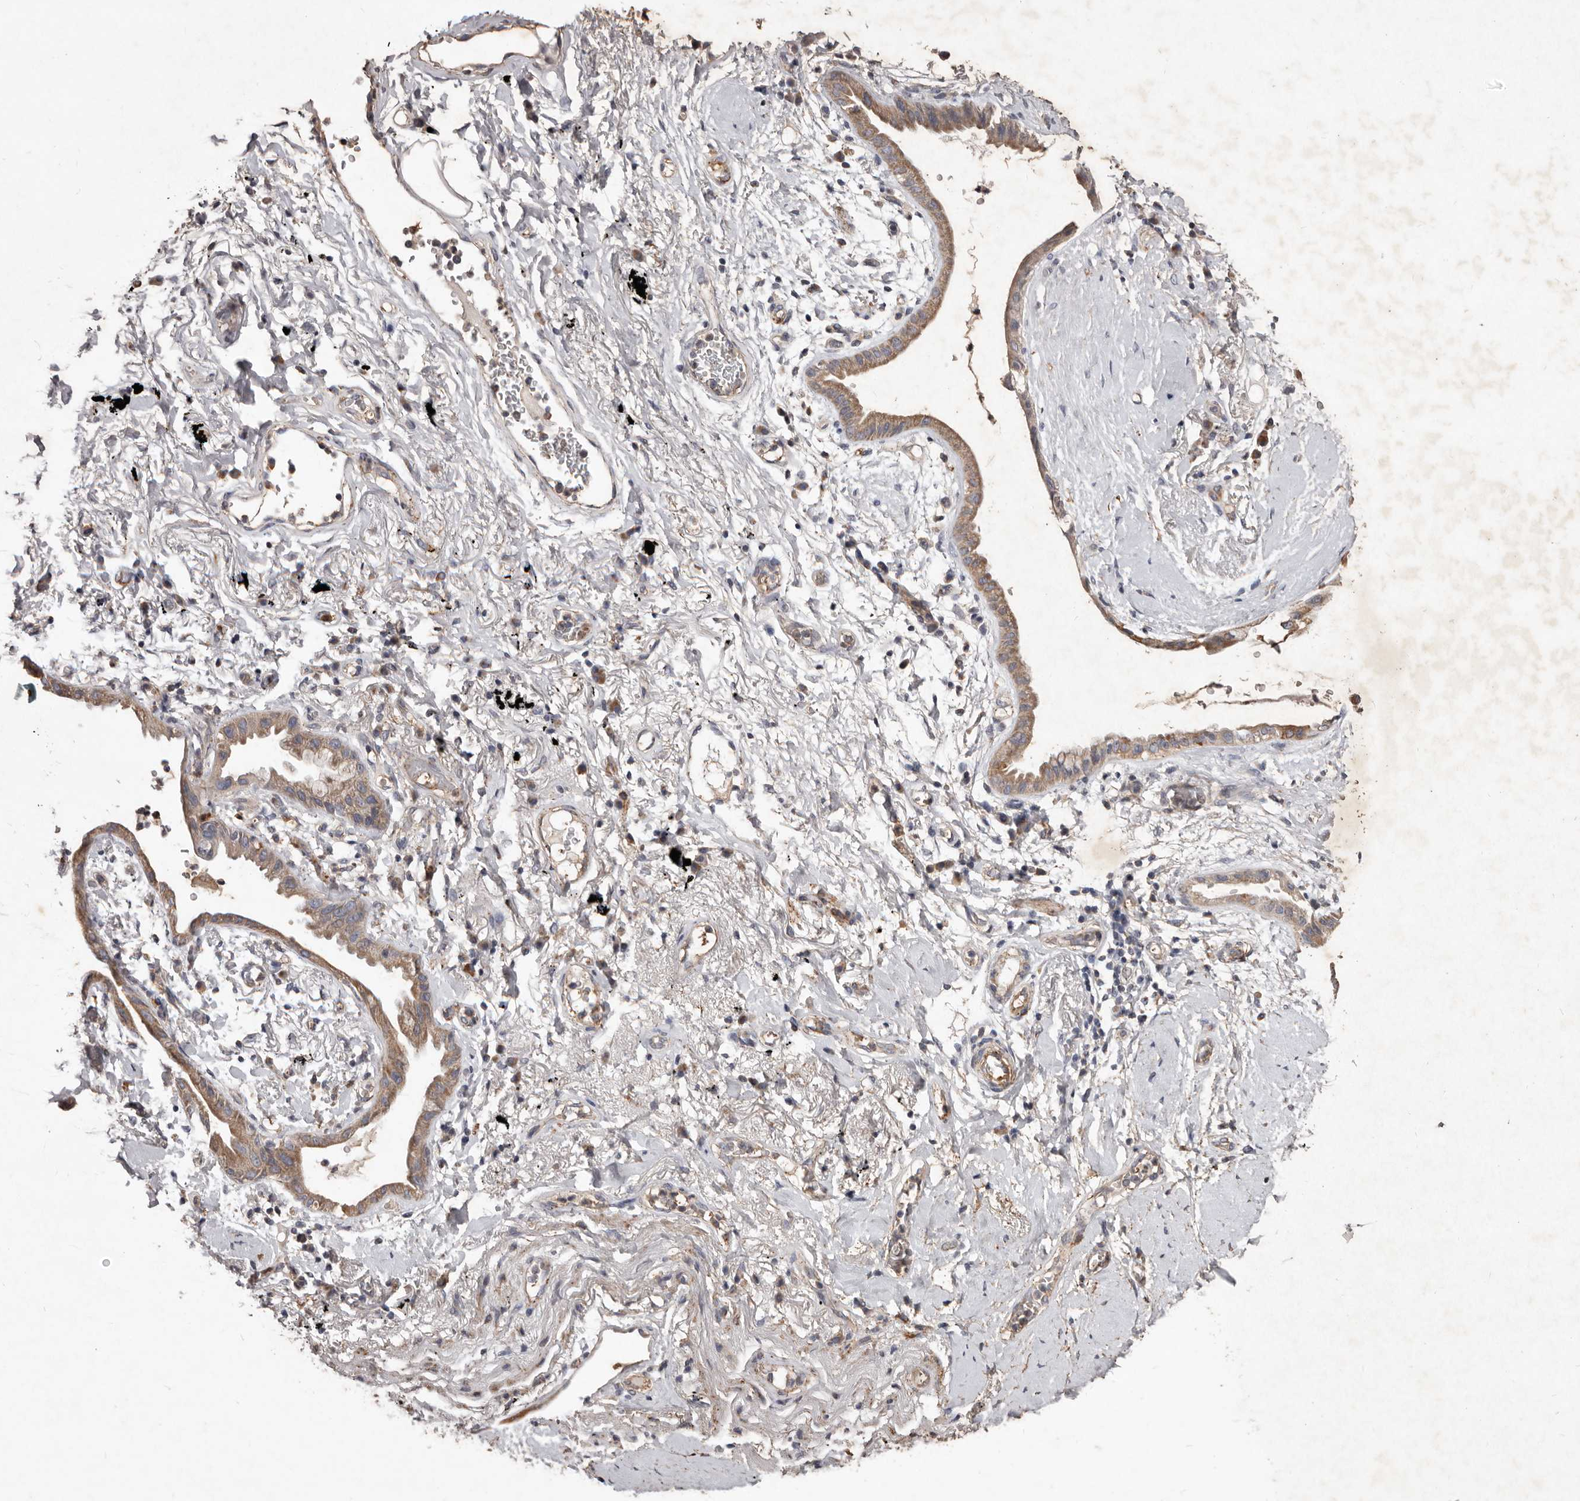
{"staining": {"intensity": "moderate", "quantity": ">75%", "location": "cytoplasmic/membranous"}, "tissue": "lung cancer", "cell_type": "Tumor cells", "image_type": "cancer", "snomed": [{"axis": "morphology", "description": "Adenocarcinoma, NOS"}, {"axis": "topography", "description": "Lung"}], "caption": "Protein staining by IHC shows moderate cytoplasmic/membranous positivity in about >75% of tumor cells in lung cancer (adenocarcinoma). Using DAB (brown) and hematoxylin (blue) stains, captured at high magnification using brightfield microscopy.", "gene": "CXCL14", "patient": {"sex": "female", "age": 70}}